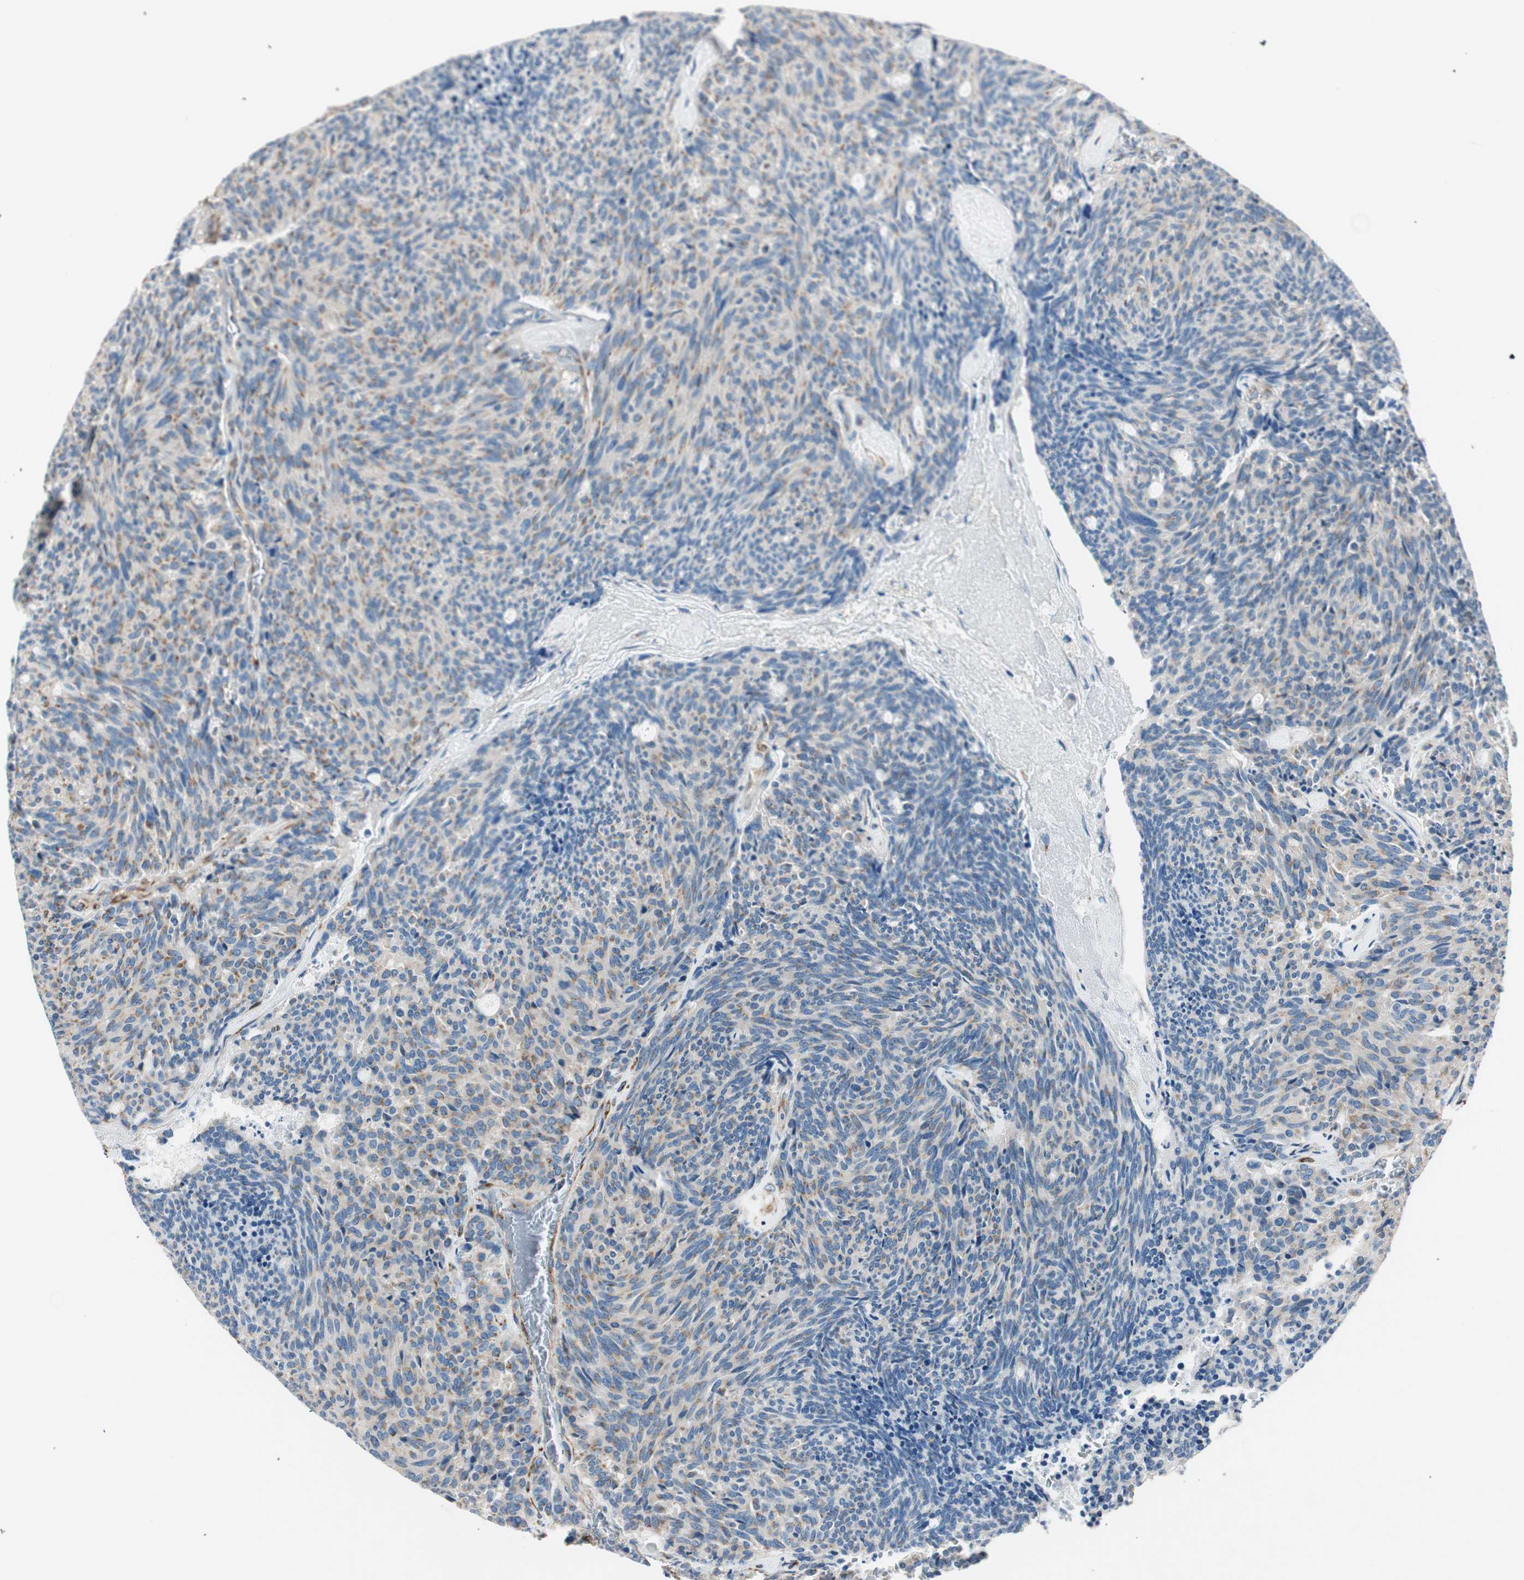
{"staining": {"intensity": "moderate", "quantity": "25%-75%", "location": "cytoplasmic/membranous"}, "tissue": "carcinoid", "cell_type": "Tumor cells", "image_type": "cancer", "snomed": [{"axis": "morphology", "description": "Carcinoid, malignant, NOS"}, {"axis": "topography", "description": "Pancreas"}], "caption": "Immunohistochemistry staining of malignant carcinoid, which exhibits medium levels of moderate cytoplasmic/membranous expression in approximately 25%-75% of tumor cells indicating moderate cytoplasmic/membranous protein positivity. The staining was performed using DAB (3,3'-diaminobenzidine) (brown) for protein detection and nuclei were counterstained in hematoxylin (blue).", "gene": "TMF1", "patient": {"sex": "female", "age": 54}}